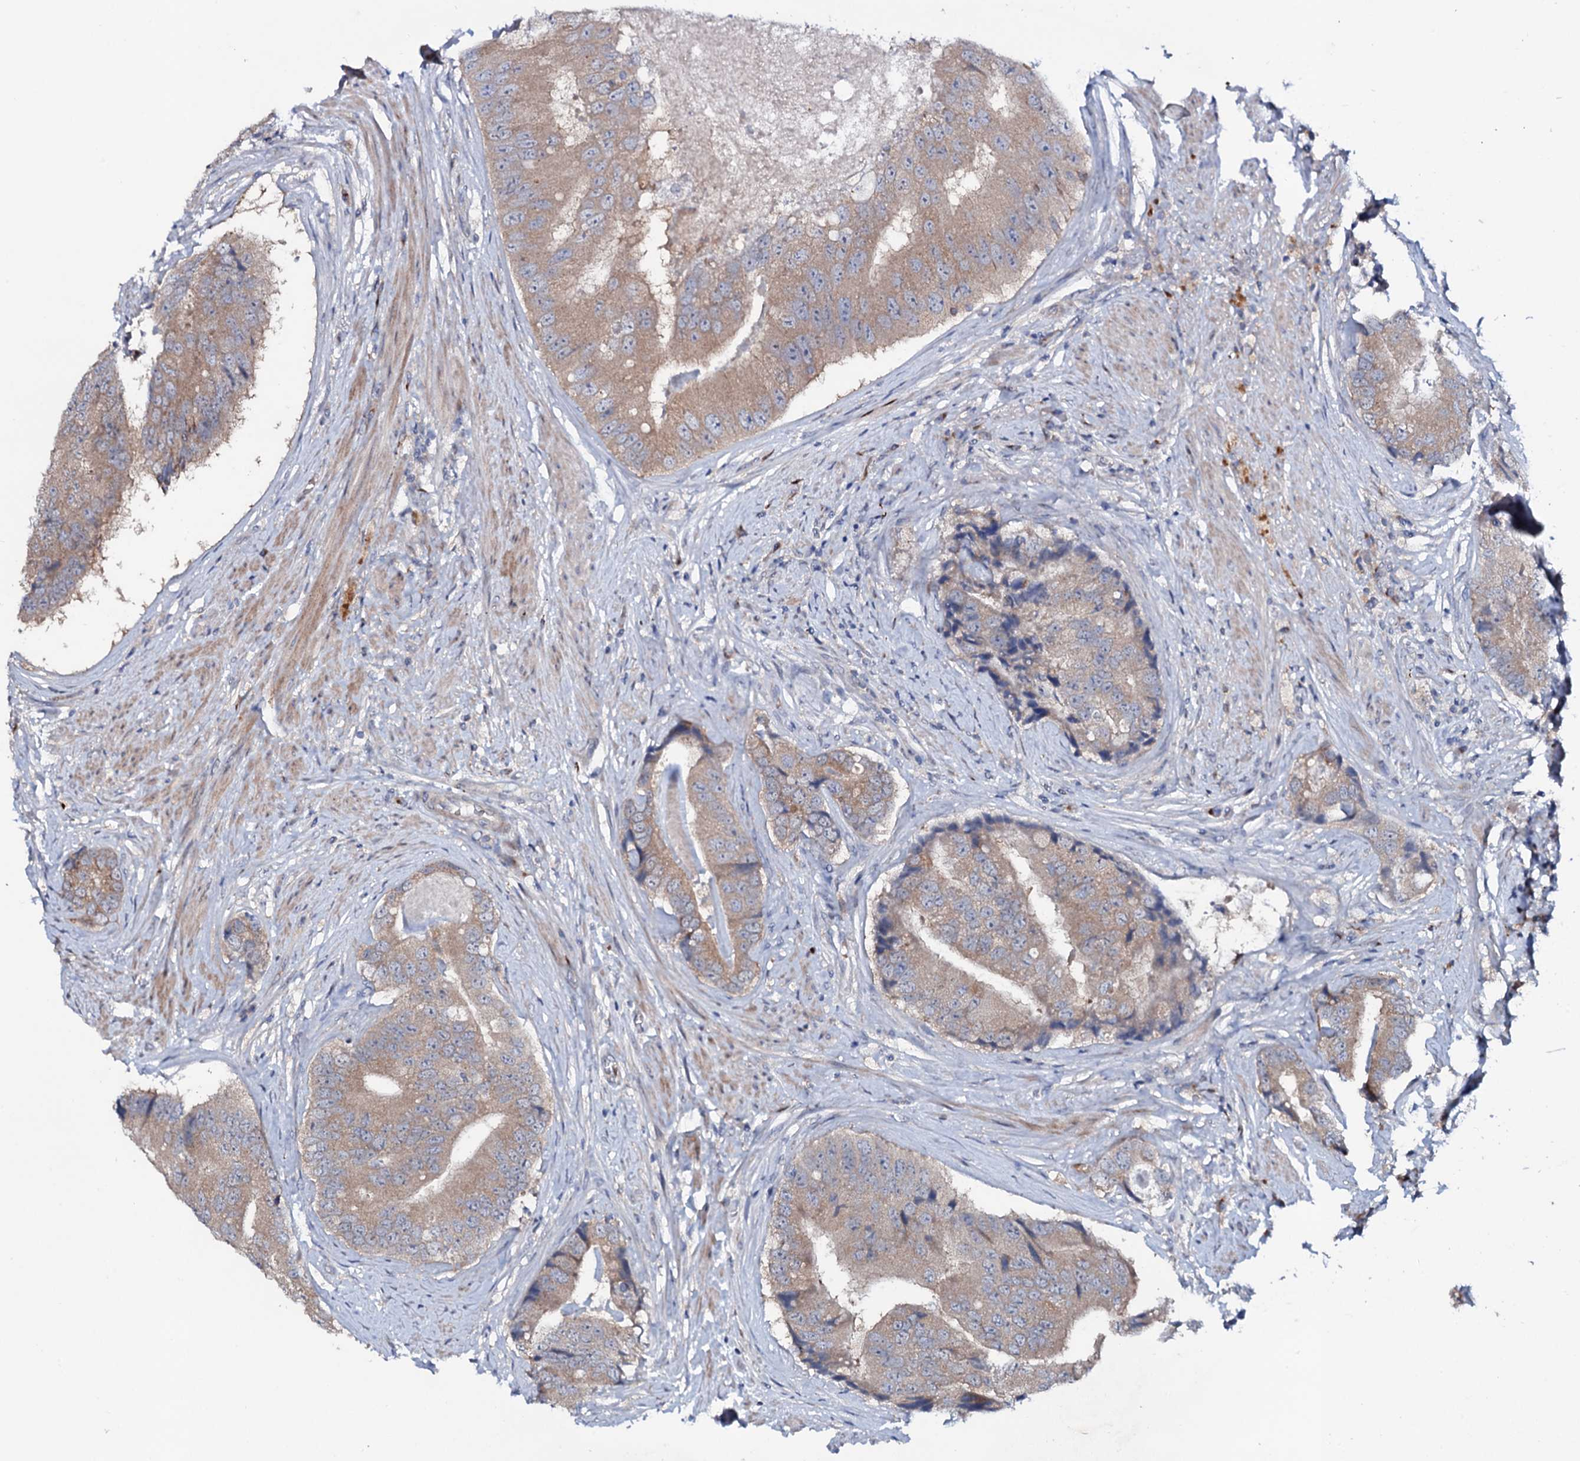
{"staining": {"intensity": "weak", "quantity": ">75%", "location": "cytoplasmic/membranous"}, "tissue": "prostate cancer", "cell_type": "Tumor cells", "image_type": "cancer", "snomed": [{"axis": "morphology", "description": "Adenocarcinoma, High grade"}, {"axis": "topography", "description": "Prostate"}], "caption": "This image reveals prostate adenocarcinoma (high-grade) stained with immunohistochemistry (IHC) to label a protein in brown. The cytoplasmic/membranous of tumor cells show weak positivity for the protein. Nuclei are counter-stained blue.", "gene": "COG6", "patient": {"sex": "male", "age": 70}}